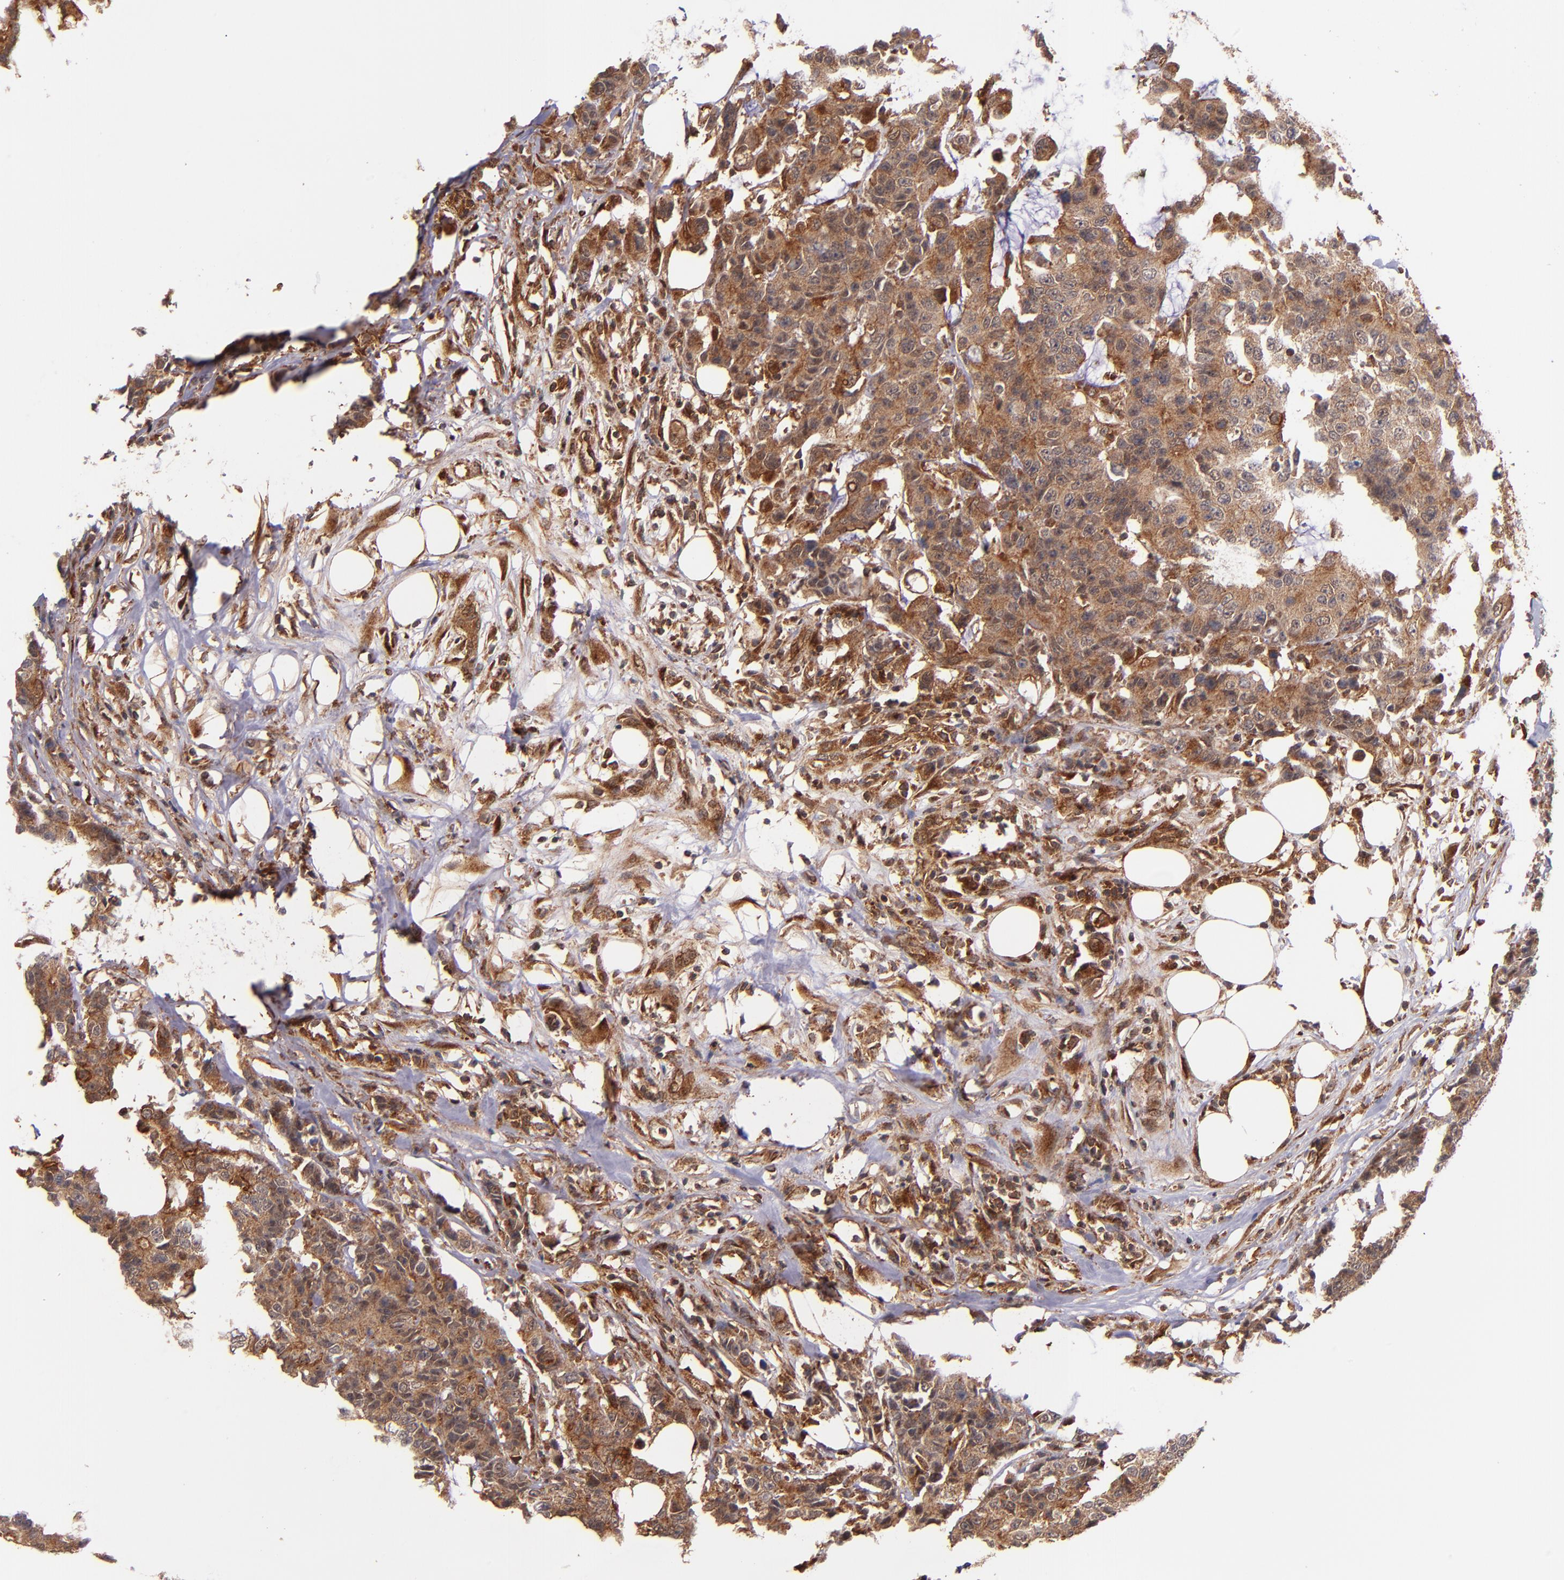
{"staining": {"intensity": "strong", "quantity": ">75%", "location": "cytoplasmic/membranous"}, "tissue": "colorectal cancer", "cell_type": "Tumor cells", "image_type": "cancer", "snomed": [{"axis": "morphology", "description": "Adenocarcinoma, NOS"}, {"axis": "topography", "description": "Colon"}], "caption": "Immunohistochemical staining of colorectal cancer displays strong cytoplasmic/membranous protein positivity in about >75% of tumor cells.", "gene": "STX8", "patient": {"sex": "female", "age": 86}}